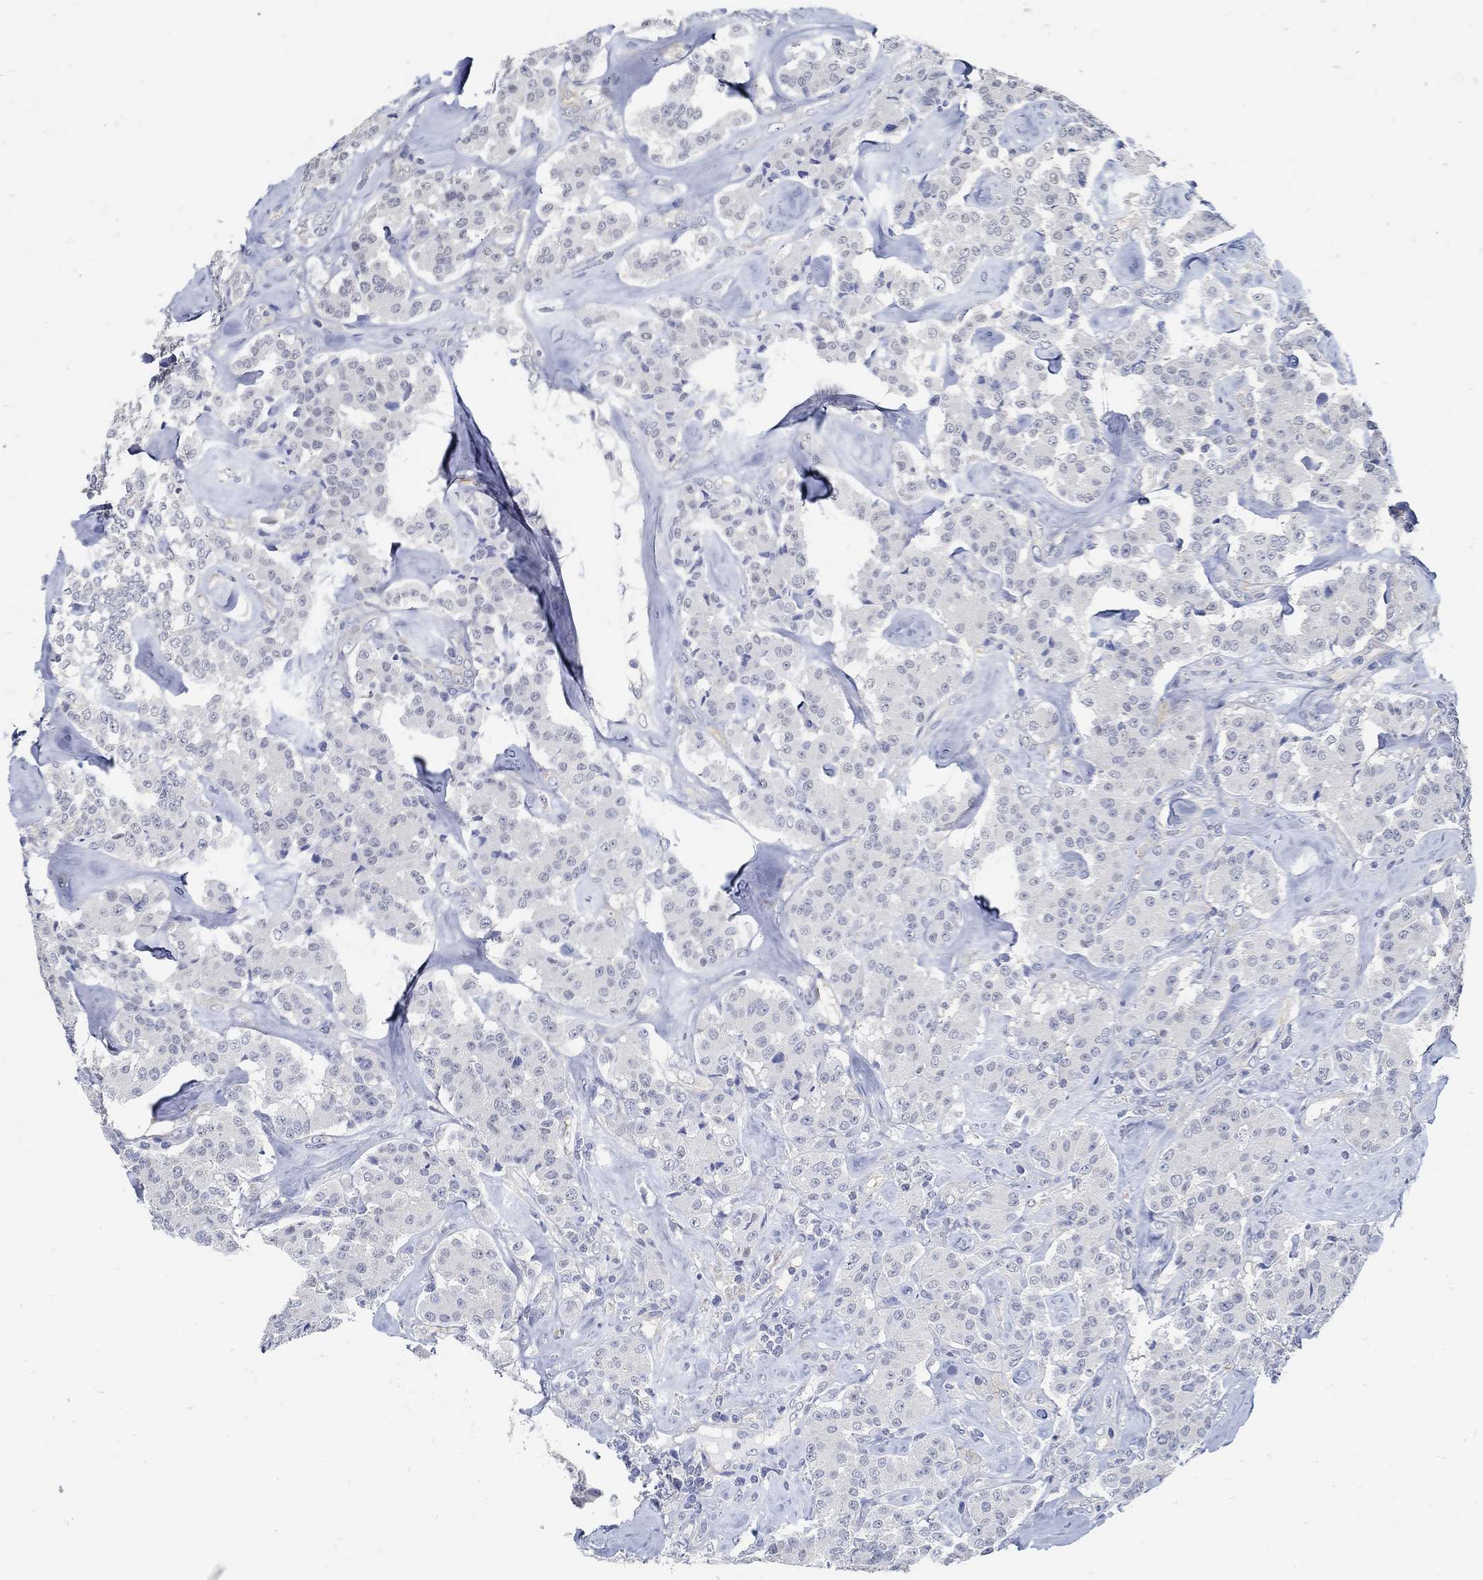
{"staining": {"intensity": "negative", "quantity": "none", "location": "none"}, "tissue": "carcinoid", "cell_type": "Tumor cells", "image_type": "cancer", "snomed": [{"axis": "morphology", "description": "Carcinoid, malignant, NOS"}, {"axis": "topography", "description": "Pancreas"}], "caption": "Carcinoid stained for a protein using immunohistochemistry (IHC) demonstrates no positivity tumor cells.", "gene": "PCDH11X", "patient": {"sex": "male", "age": 41}}